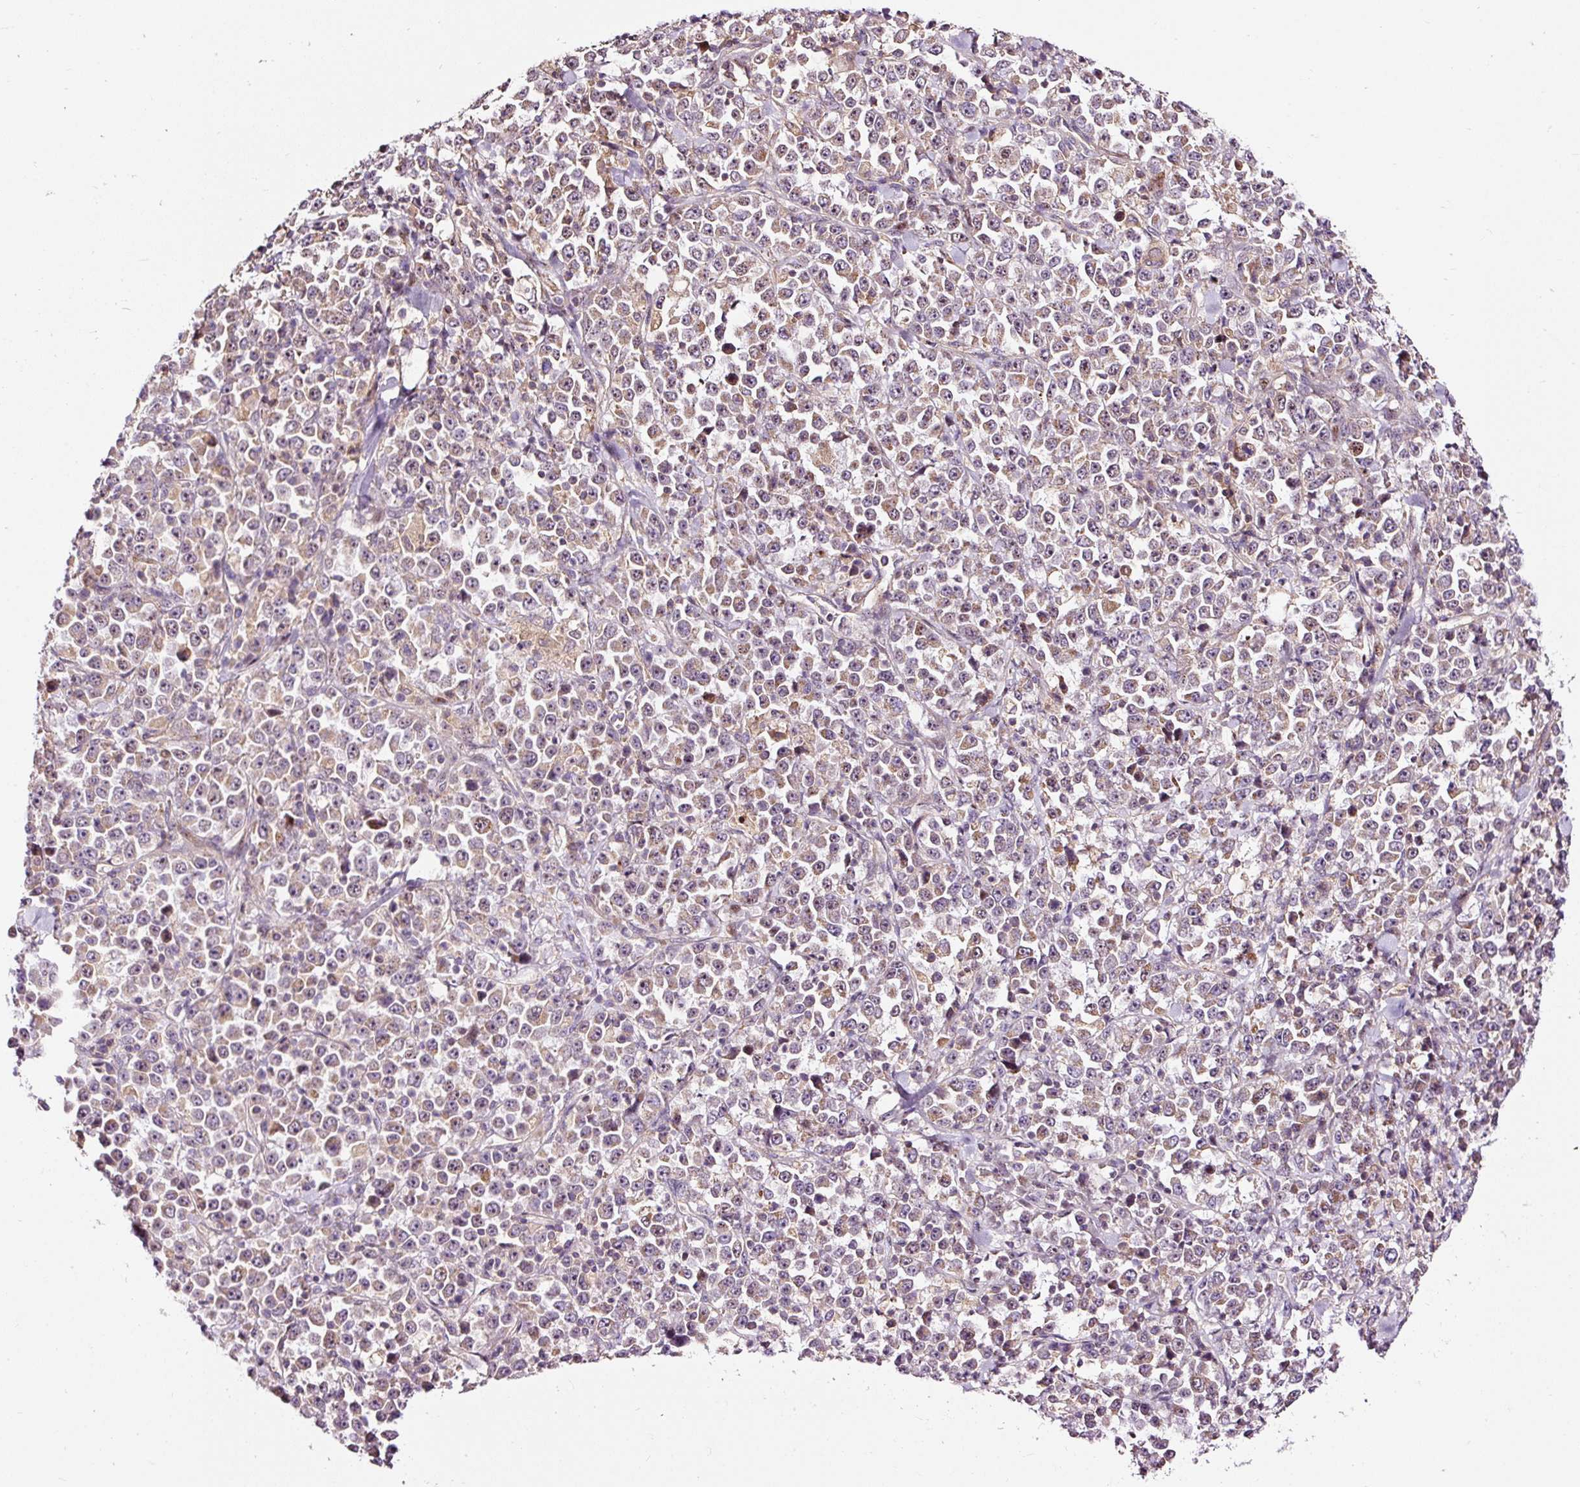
{"staining": {"intensity": "weak", "quantity": "25%-75%", "location": "cytoplasmic/membranous,nuclear"}, "tissue": "stomach cancer", "cell_type": "Tumor cells", "image_type": "cancer", "snomed": [{"axis": "morphology", "description": "Normal tissue, NOS"}, {"axis": "morphology", "description": "Adenocarcinoma, NOS"}, {"axis": "topography", "description": "Stomach, upper"}, {"axis": "topography", "description": "Stomach"}], "caption": "Immunohistochemical staining of human adenocarcinoma (stomach) shows weak cytoplasmic/membranous and nuclear protein expression in about 25%-75% of tumor cells.", "gene": "BOLA3", "patient": {"sex": "male", "age": 59}}